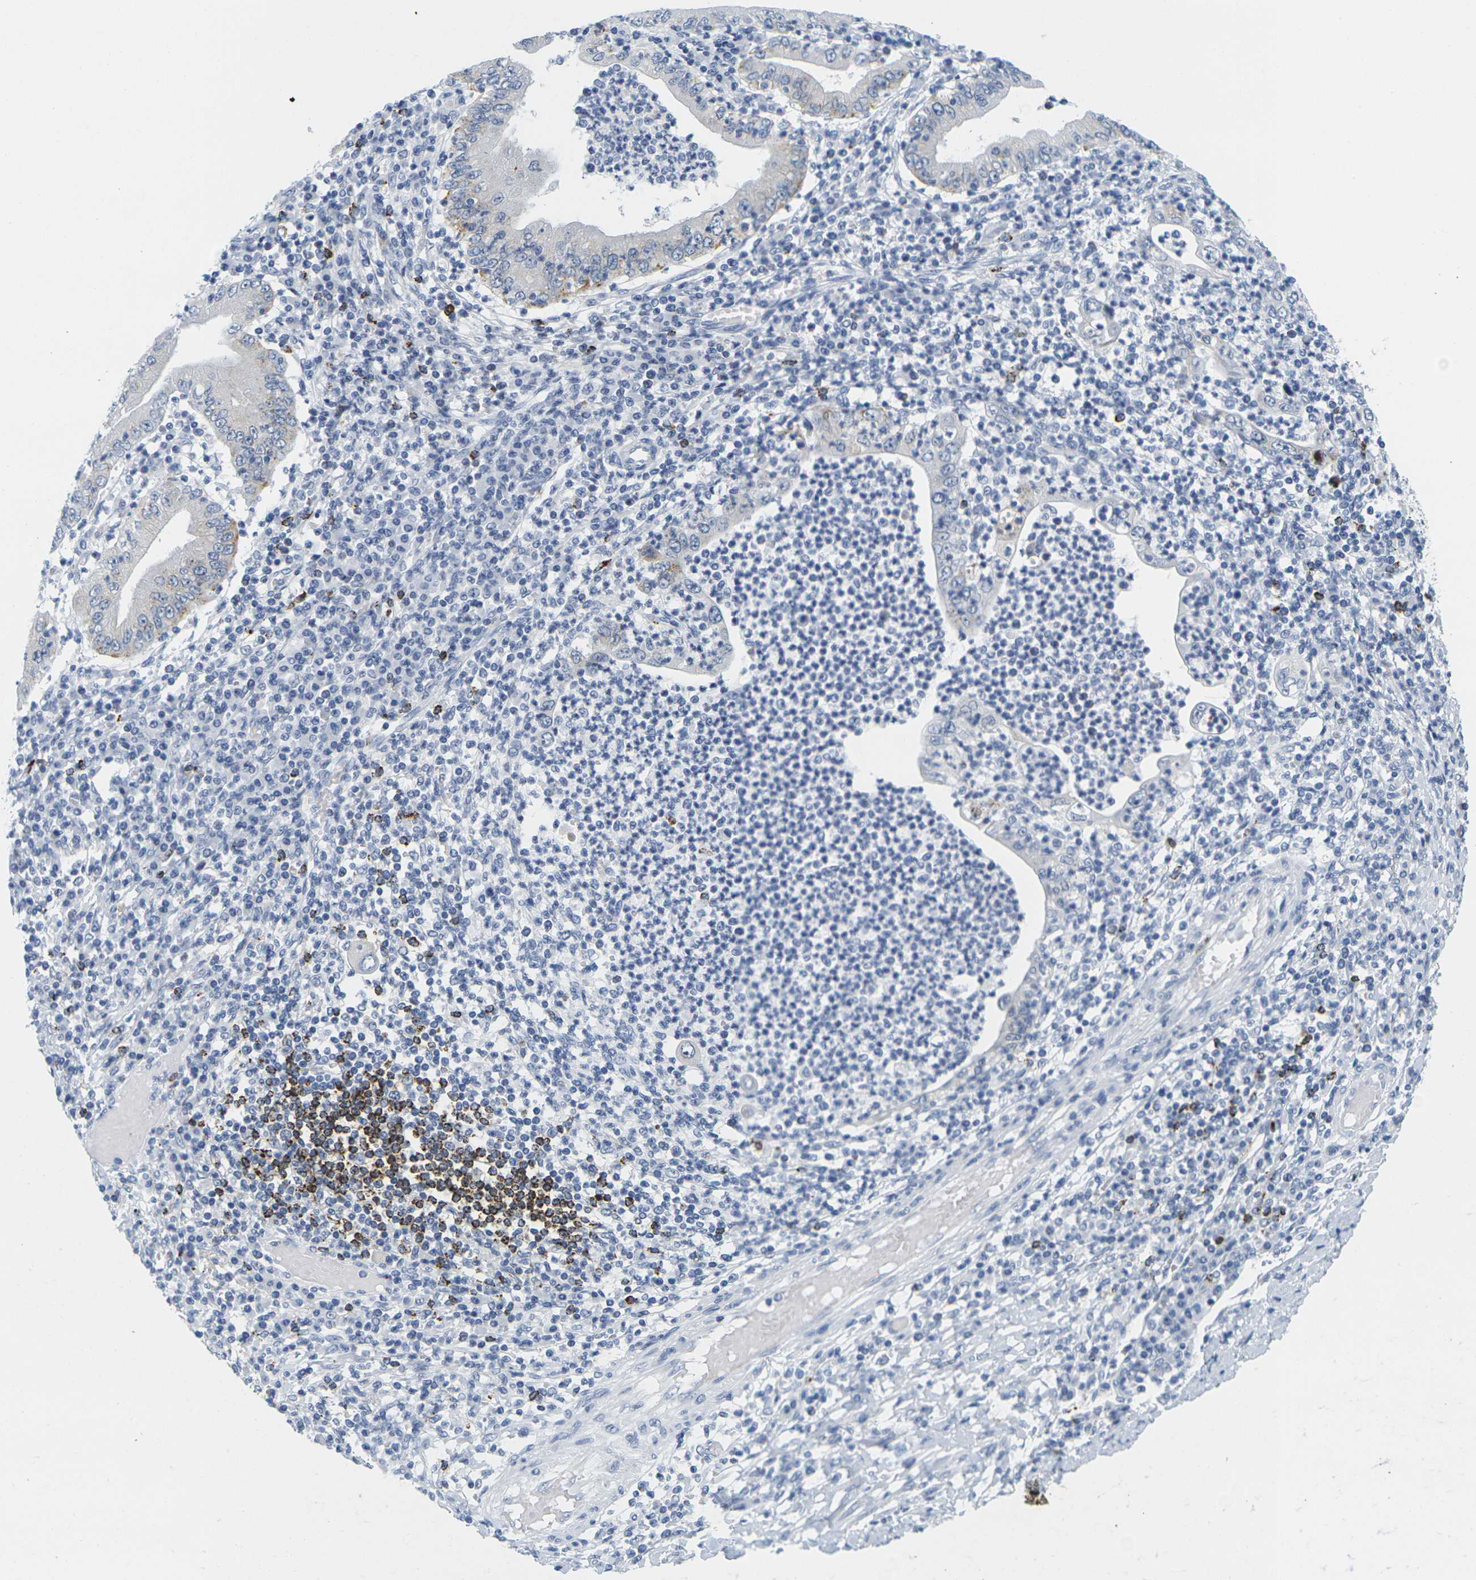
{"staining": {"intensity": "weak", "quantity": "<25%", "location": "cytoplasmic/membranous"}, "tissue": "stomach cancer", "cell_type": "Tumor cells", "image_type": "cancer", "snomed": [{"axis": "morphology", "description": "Normal tissue, NOS"}, {"axis": "morphology", "description": "Adenocarcinoma, NOS"}, {"axis": "topography", "description": "Esophagus"}, {"axis": "topography", "description": "Stomach, upper"}, {"axis": "topography", "description": "Peripheral nerve tissue"}], "caption": "Histopathology image shows no significant protein expression in tumor cells of adenocarcinoma (stomach).", "gene": "HLA-DOB", "patient": {"sex": "male", "age": 62}}